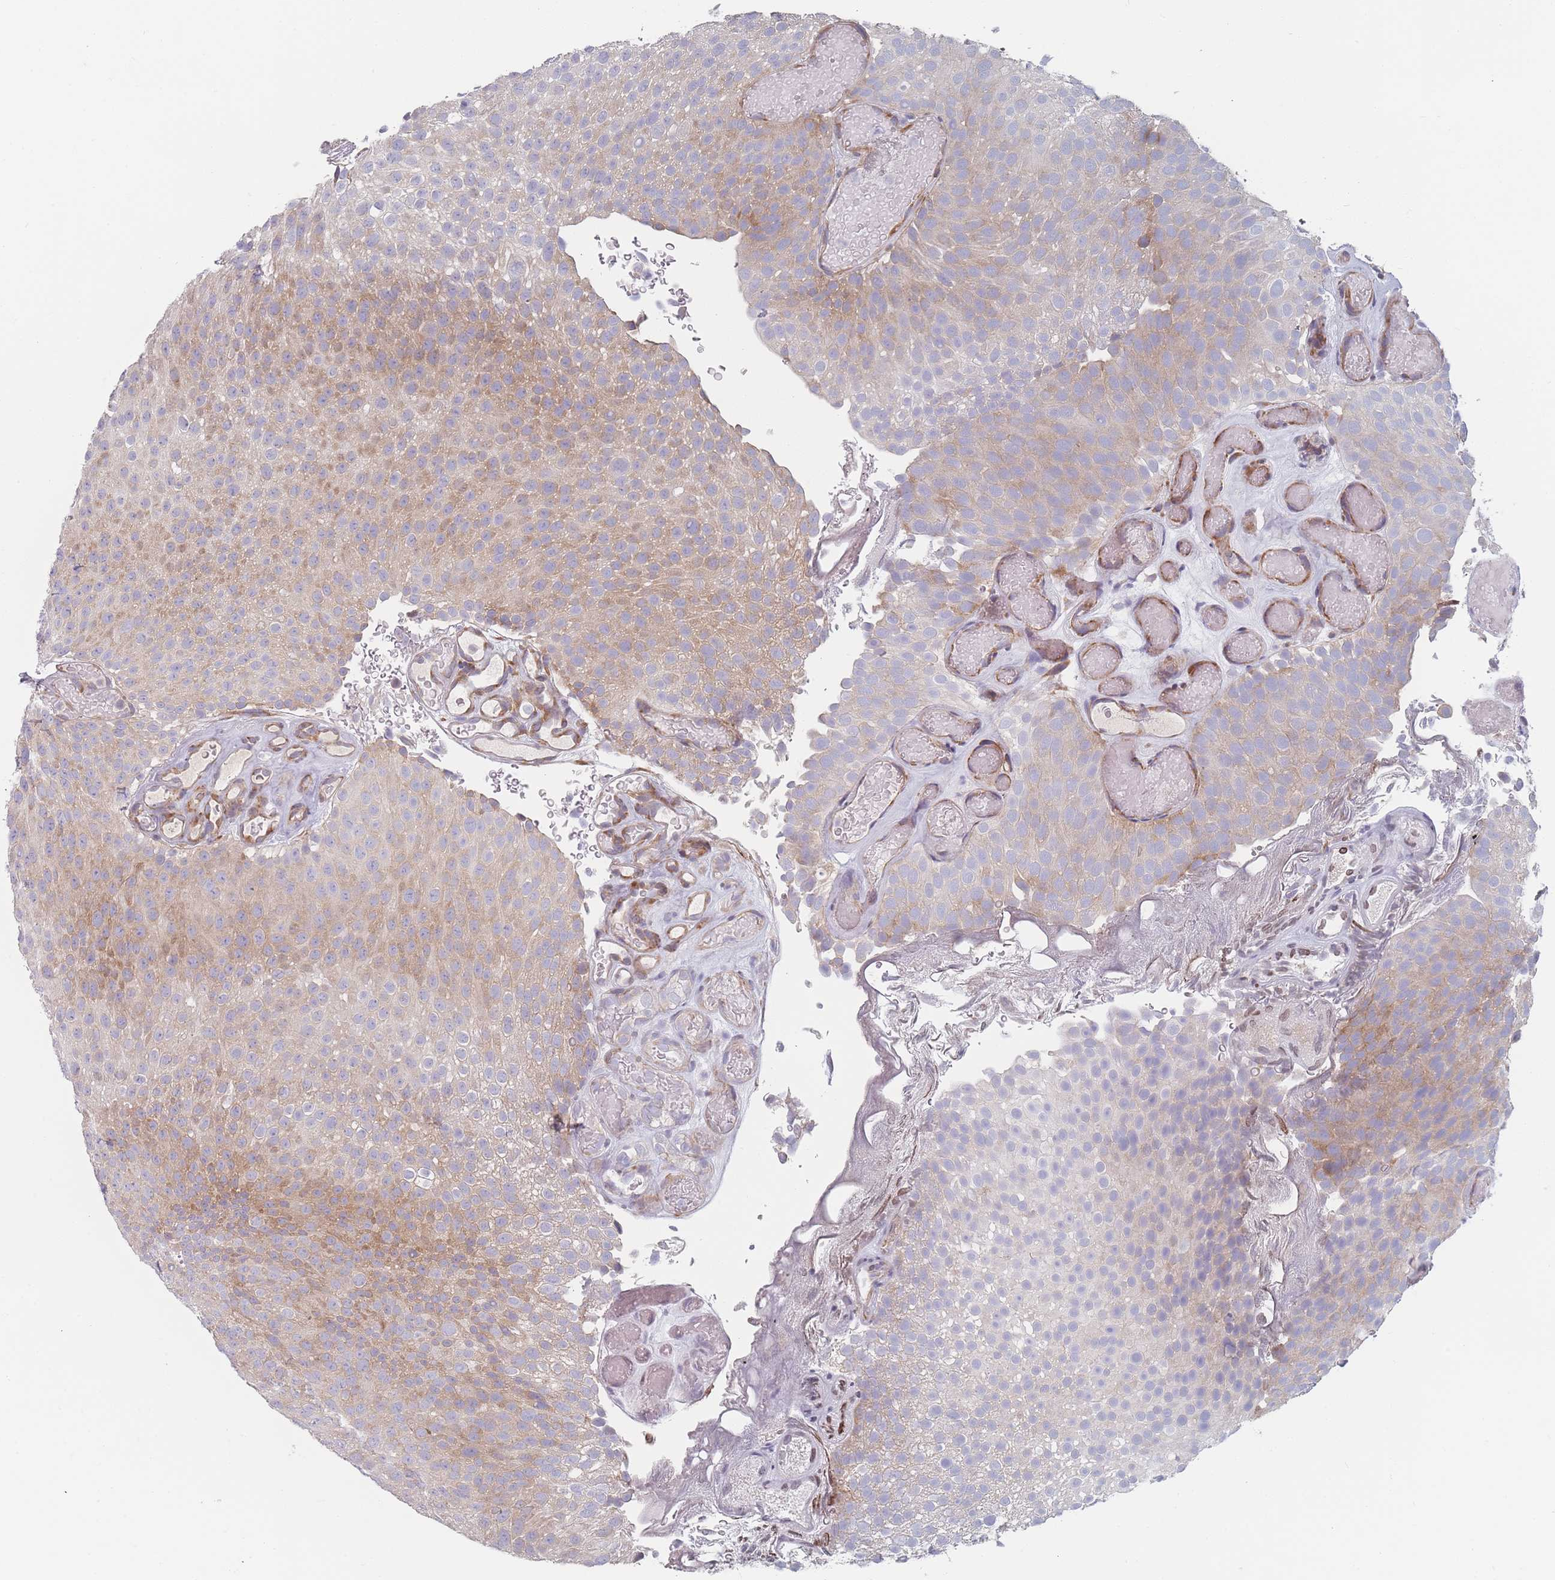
{"staining": {"intensity": "weak", "quantity": "25%-75%", "location": "cytoplasmic/membranous"}, "tissue": "urothelial cancer", "cell_type": "Tumor cells", "image_type": "cancer", "snomed": [{"axis": "morphology", "description": "Urothelial carcinoma, Low grade"}, {"axis": "topography", "description": "Urinary bladder"}], "caption": "DAB immunohistochemical staining of human urothelial cancer shows weak cytoplasmic/membranous protein expression in about 25%-75% of tumor cells.", "gene": "CACNG5", "patient": {"sex": "male", "age": 78}}